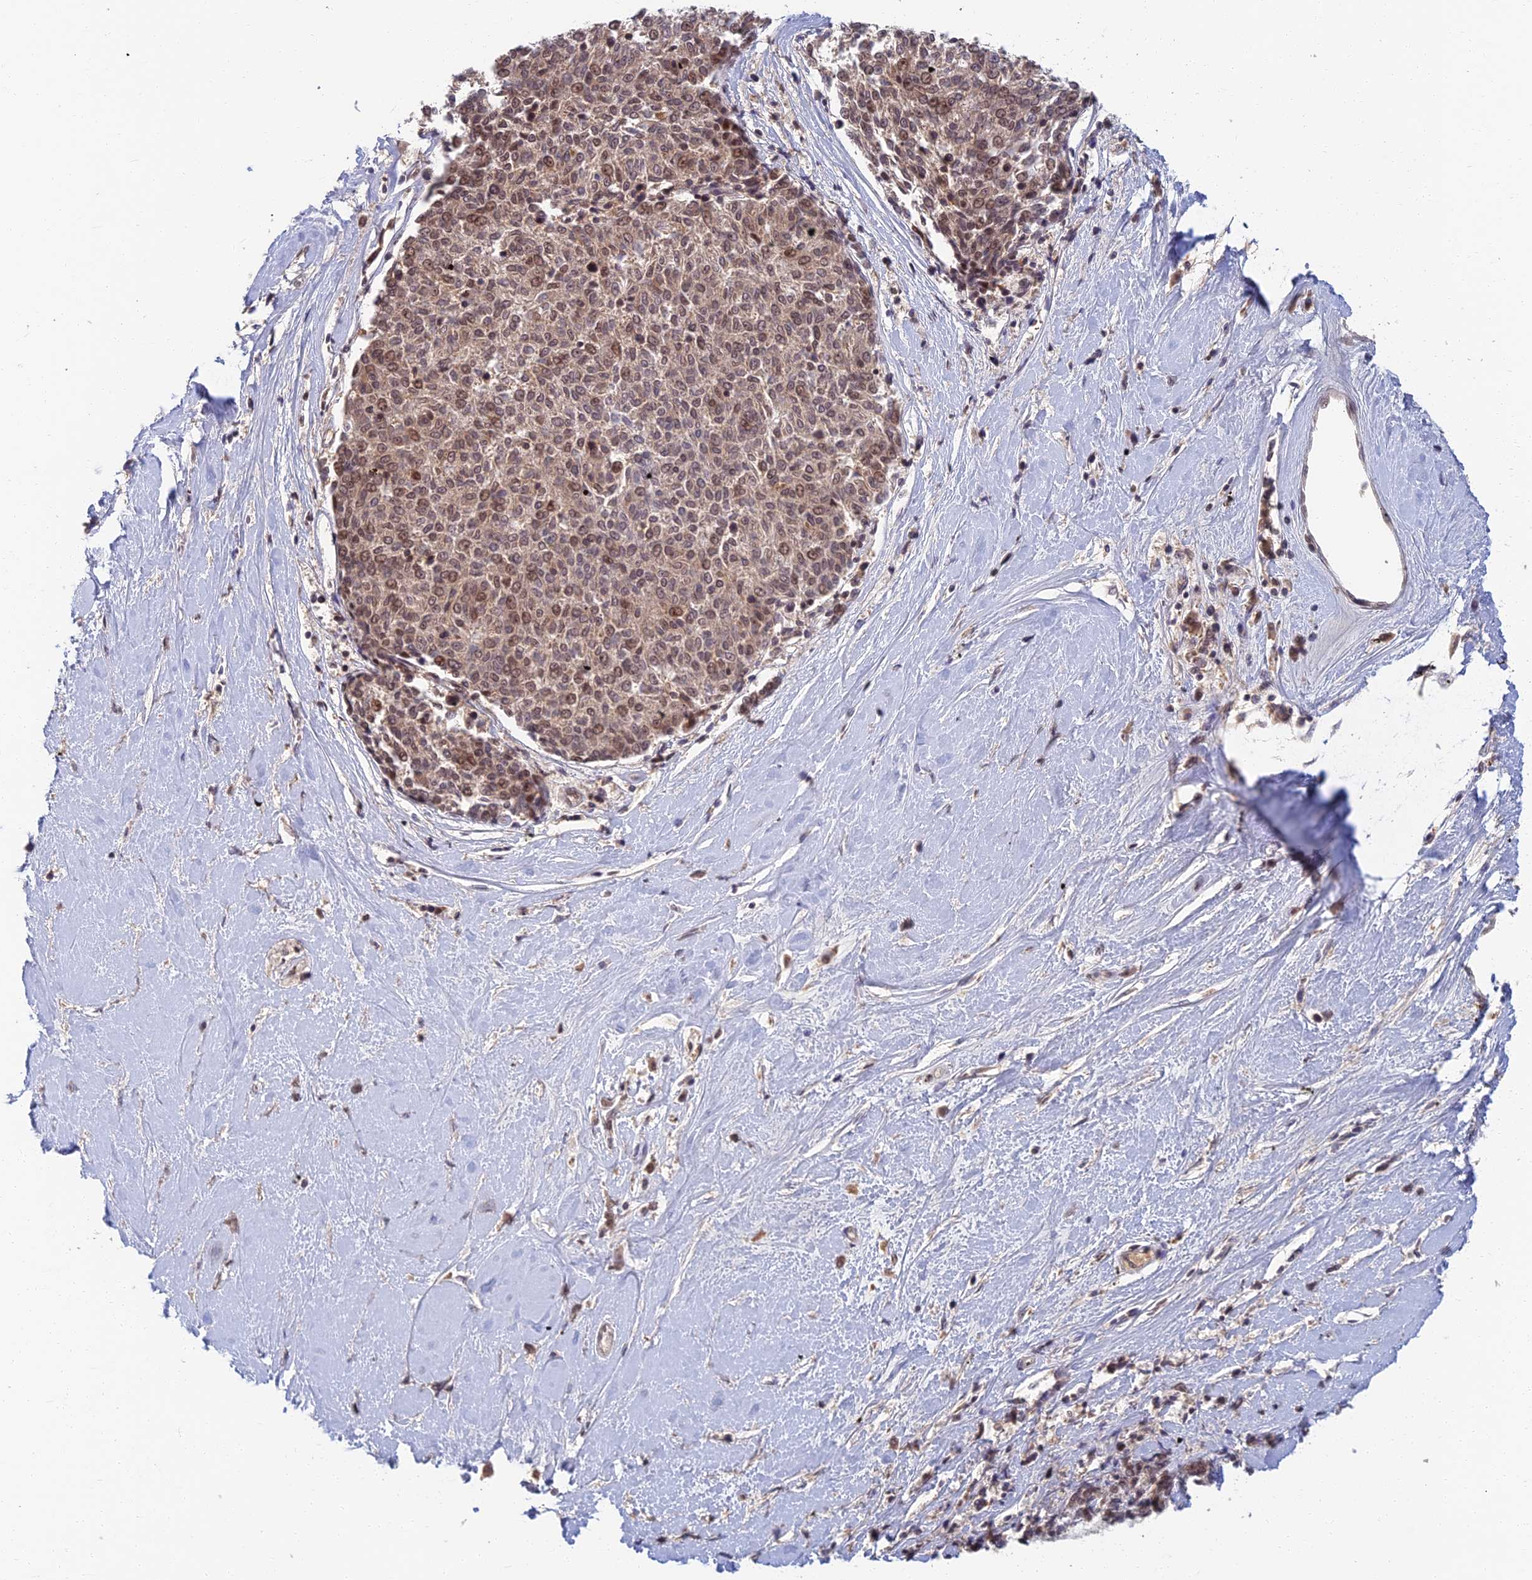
{"staining": {"intensity": "moderate", "quantity": "25%-75%", "location": "cytoplasmic/membranous,nuclear"}, "tissue": "melanoma", "cell_type": "Tumor cells", "image_type": "cancer", "snomed": [{"axis": "morphology", "description": "Malignant melanoma, NOS"}, {"axis": "topography", "description": "Skin"}], "caption": "The image reveals a brown stain indicating the presence of a protein in the cytoplasmic/membranous and nuclear of tumor cells in malignant melanoma.", "gene": "TCEA2", "patient": {"sex": "female", "age": 72}}